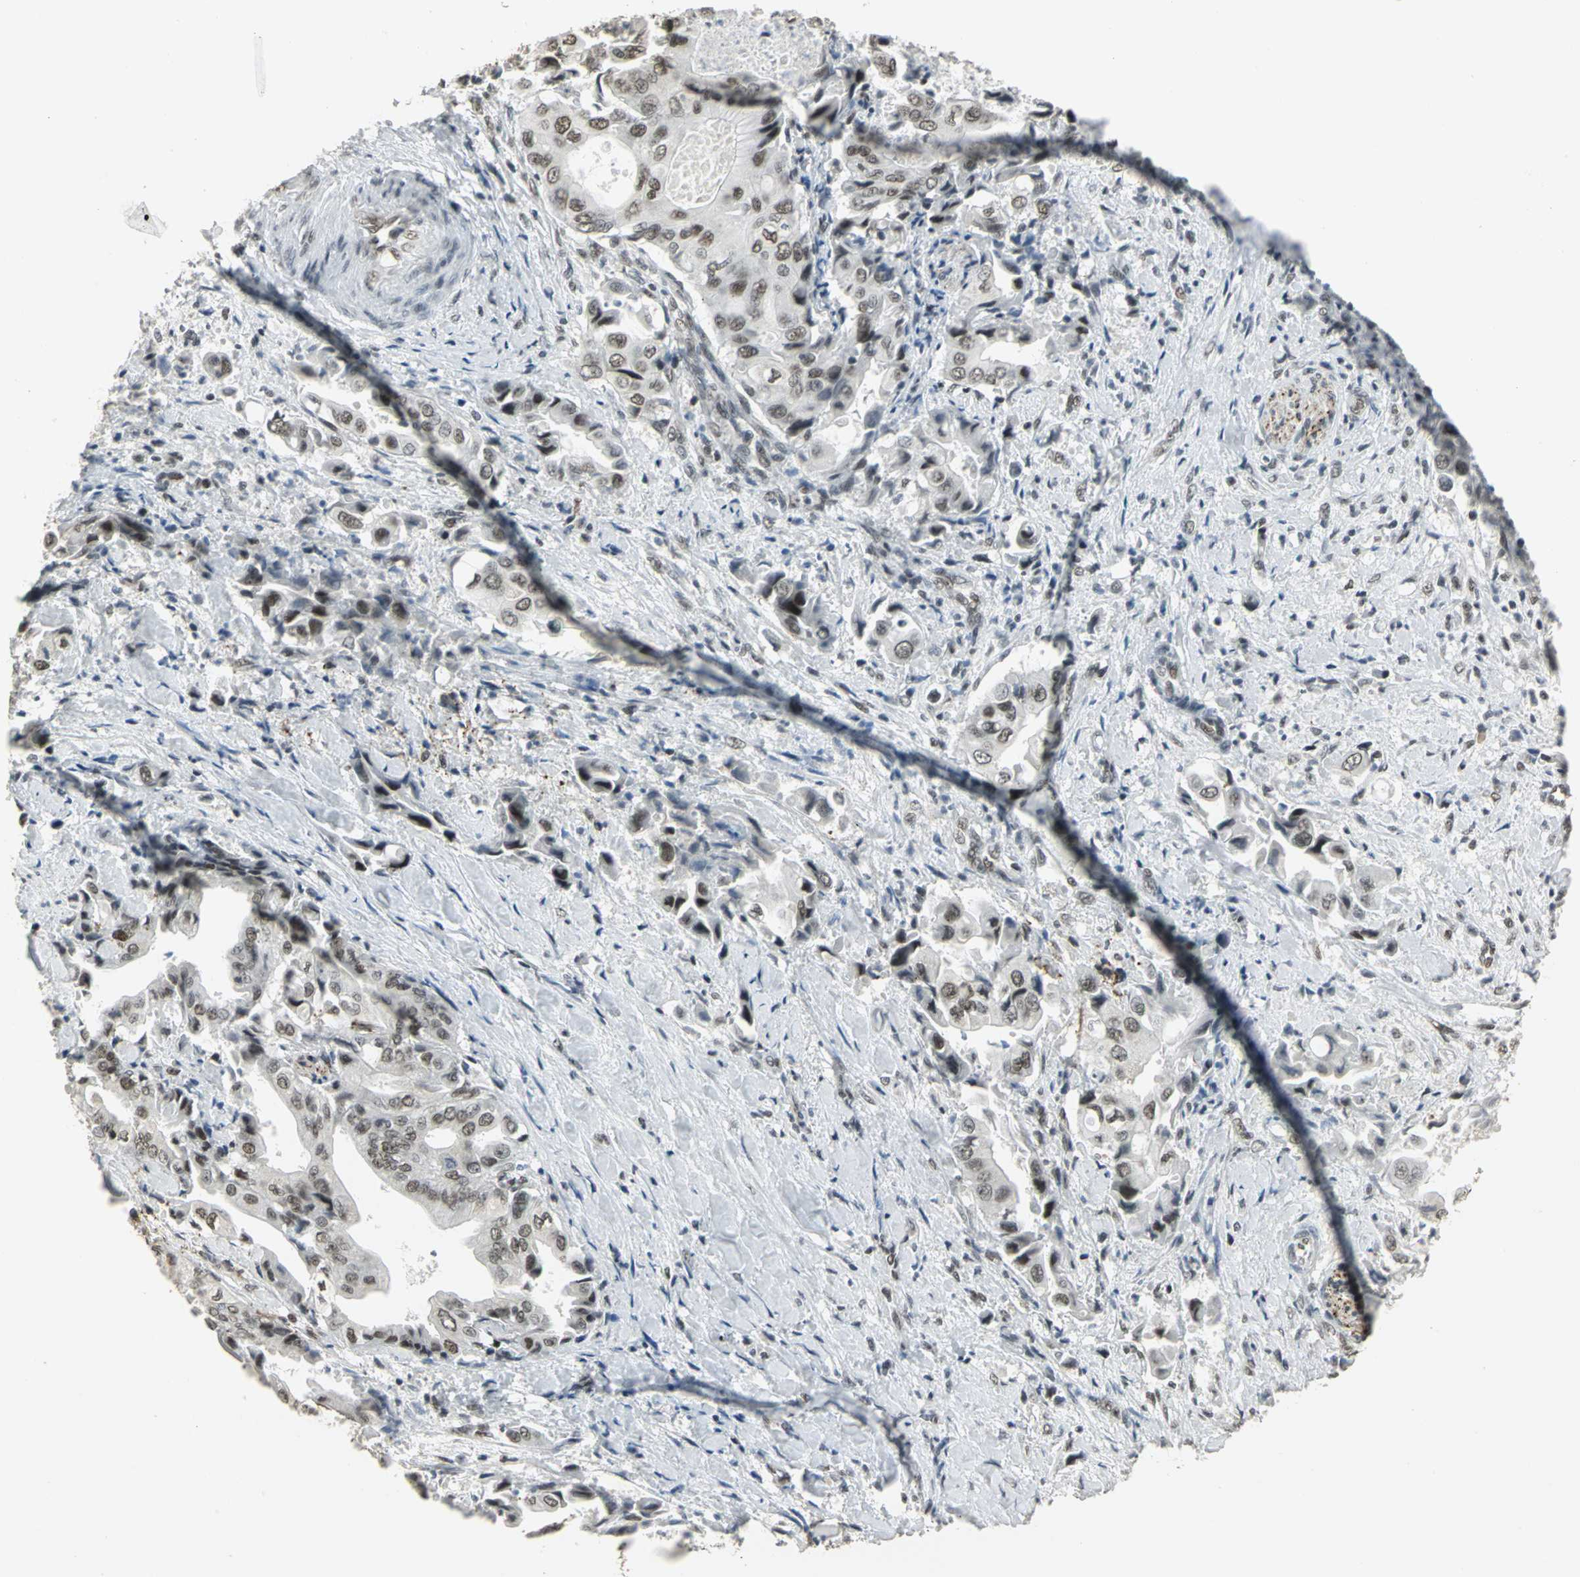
{"staining": {"intensity": "strong", "quantity": ">75%", "location": "nuclear"}, "tissue": "liver cancer", "cell_type": "Tumor cells", "image_type": "cancer", "snomed": [{"axis": "morphology", "description": "Cholangiocarcinoma"}, {"axis": "topography", "description": "Liver"}], "caption": "An image of human liver cancer stained for a protein demonstrates strong nuclear brown staining in tumor cells.", "gene": "CBX3", "patient": {"sex": "male", "age": 58}}